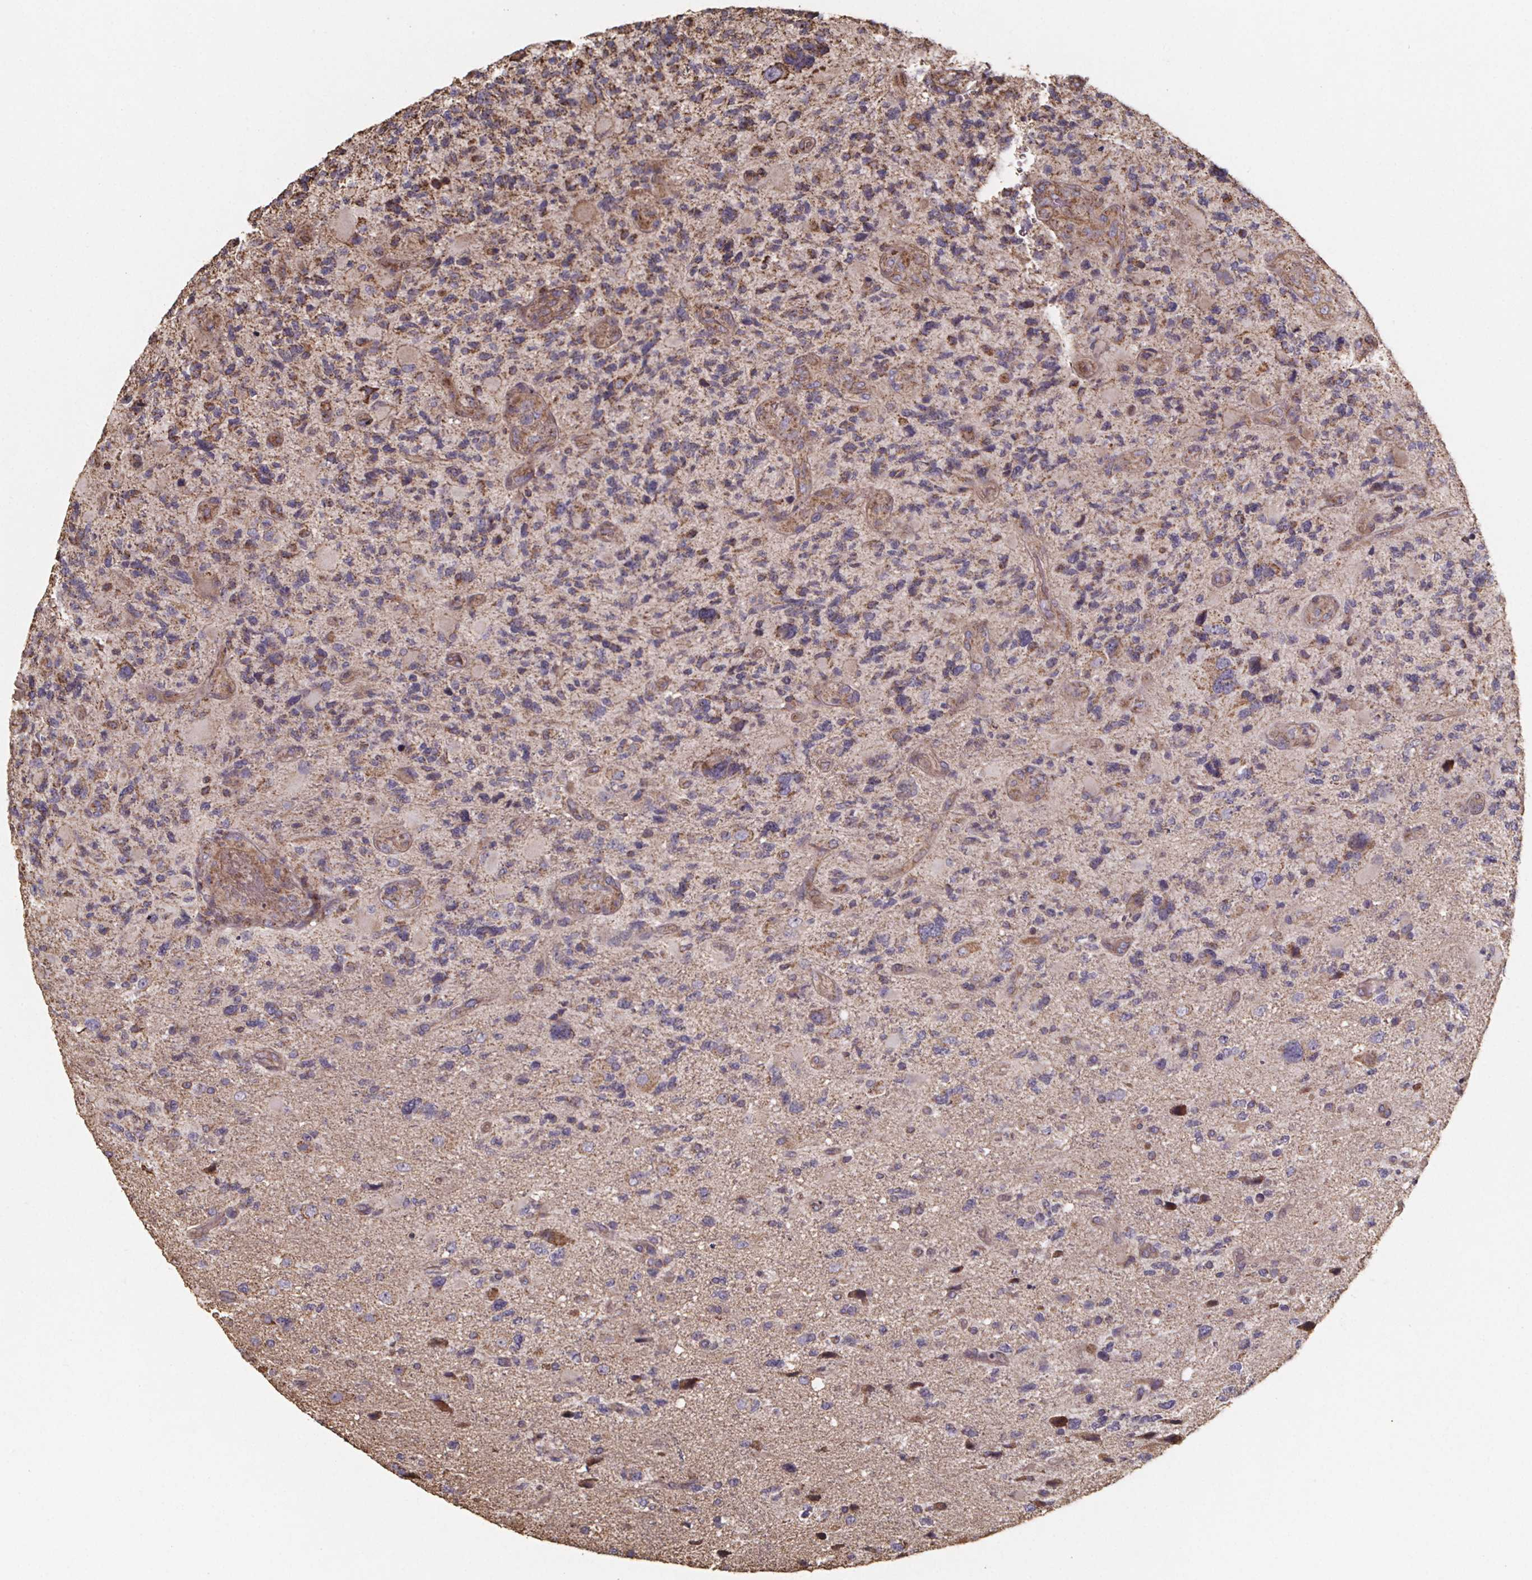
{"staining": {"intensity": "weak", "quantity": "25%-75%", "location": "cytoplasmic/membranous"}, "tissue": "glioma", "cell_type": "Tumor cells", "image_type": "cancer", "snomed": [{"axis": "morphology", "description": "Glioma, malignant, High grade"}, {"axis": "topography", "description": "Brain"}], "caption": "Immunohistochemistry photomicrograph of neoplastic tissue: human high-grade glioma (malignant) stained using IHC shows low levels of weak protein expression localized specifically in the cytoplasmic/membranous of tumor cells, appearing as a cytoplasmic/membranous brown color.", "gene": "SLC35D2", "patient": {"sex": "female", "age": 71}}